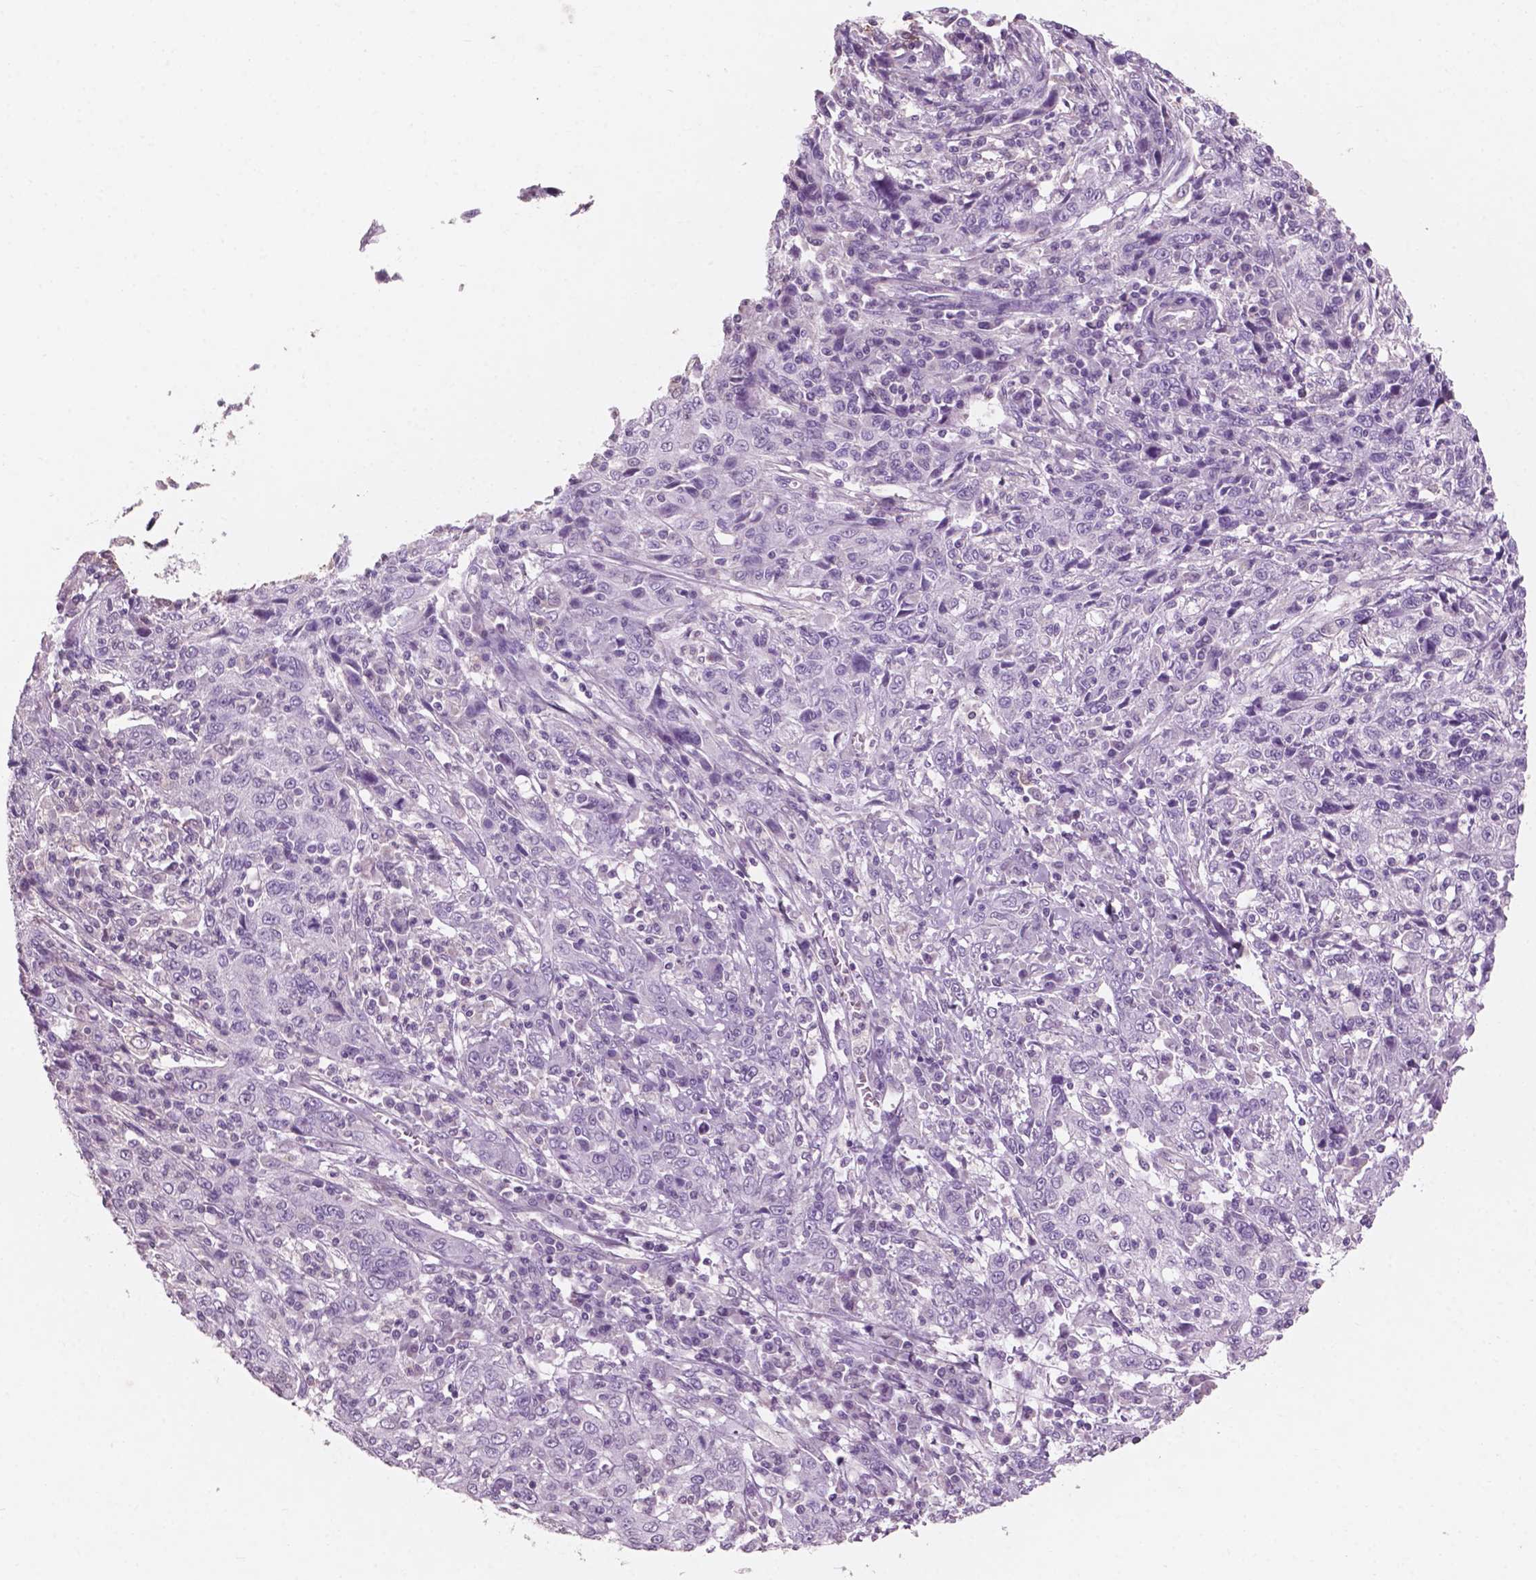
{"staining": {"intensity": "negative", "quantity": "none", "location": "none"}, "tissue": "cervical cancer", "cell_type": "Tumor cells", "image_type": "cancer", "snomed": [{"axis": "morphology", "description": "Squamous cell carcinoma, NOS"}, {"axis": "topography", "description": "Cervix"}], "caption": "DAB immunohistochemical staining of squamous cell carcinoma (cervical) exhibits no significant positivity in tumor cells. (Brightfield microscopy of DAB IHC at high magnification).", "gene": "AWAT1", "patient": {"sex": "female", "age": 46}}